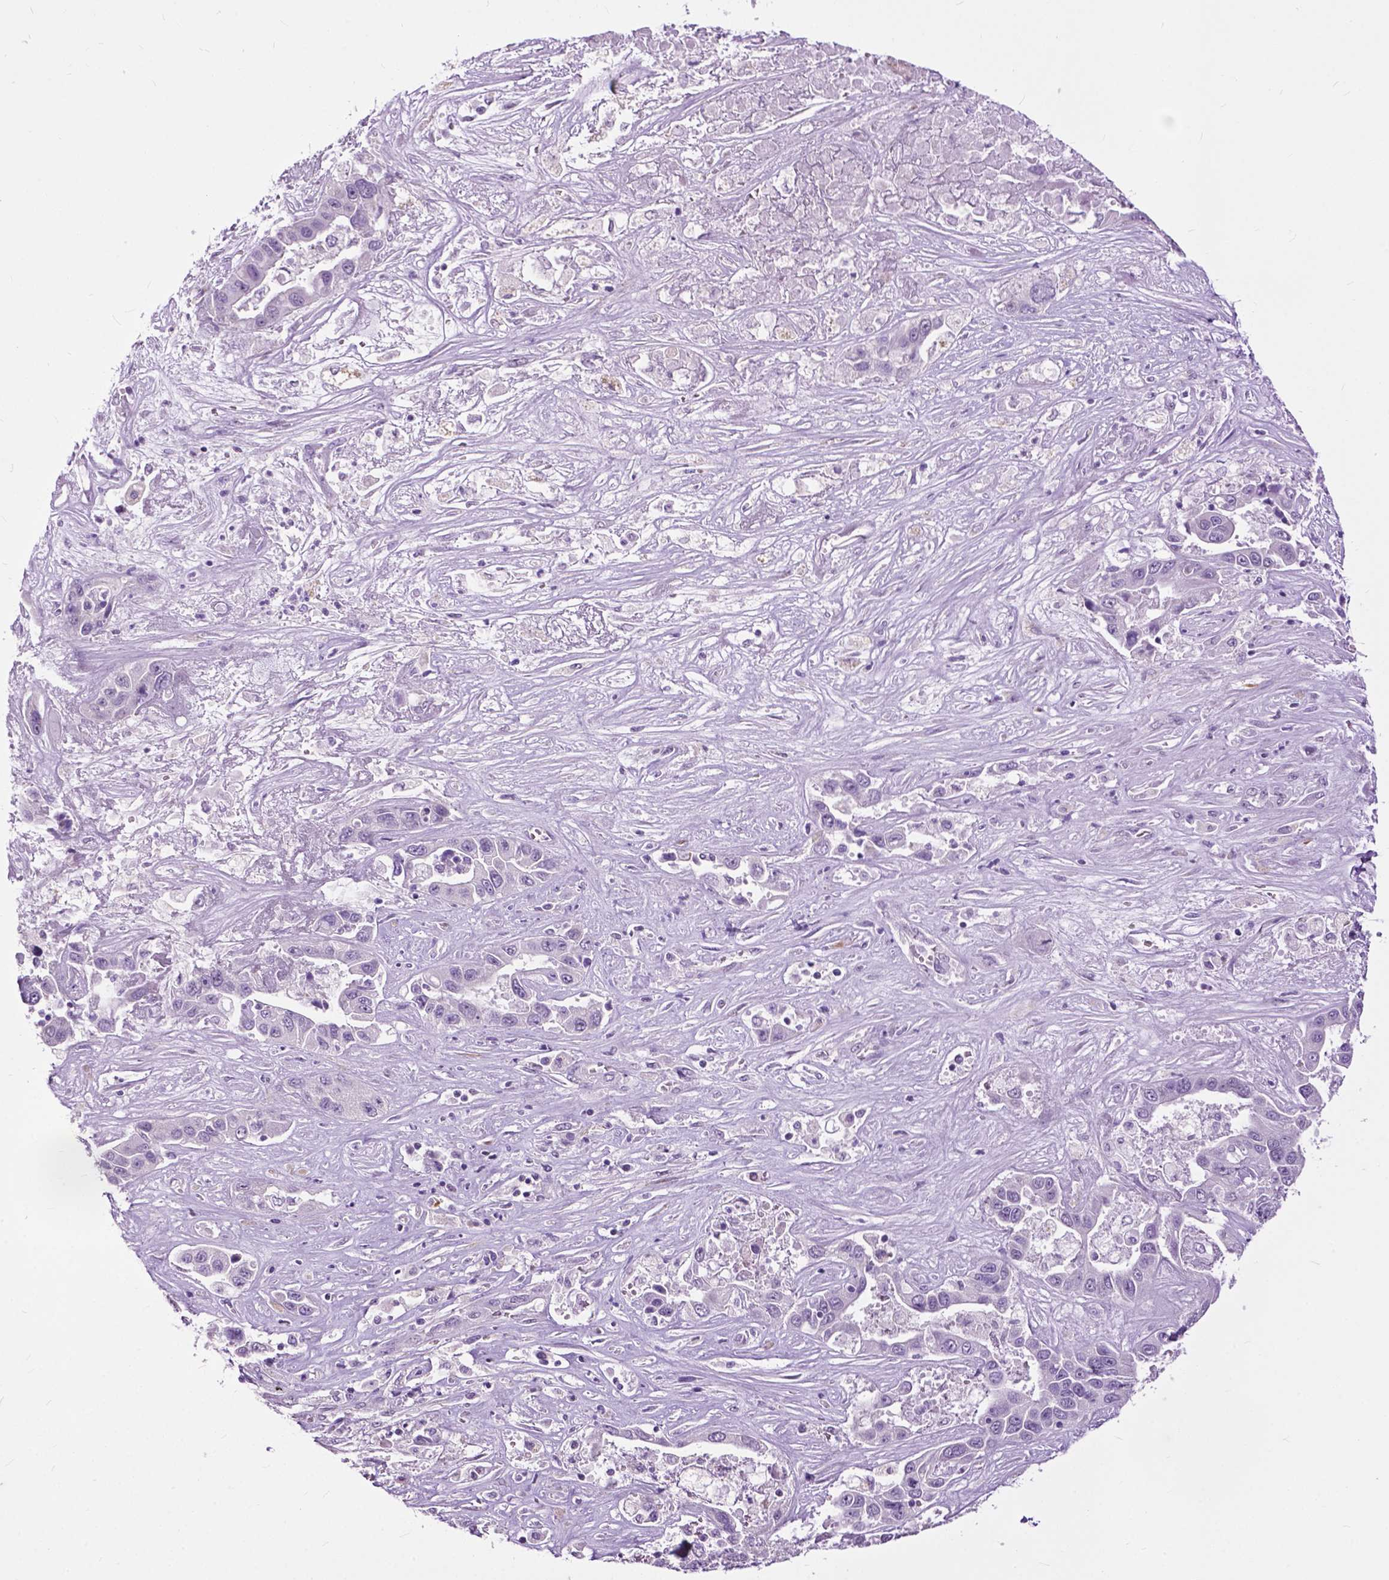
{"staining": {"intensity": "negative", "quantity": "none", "location": "none"}, "tissue": "liver cancer", "cell_type": "Tumor cells", "image_type": "cancer", "snomed": [{"axis": "morphology", "description": "Cholangiocarcinoma"}, {"axis": "topography", "description": "Liver"}], "caption": "Immunohistochemistry micrograph of neoplastic tissue: human liver cholangiocarcinoma stained with DAB (3,3'-diaminobenzidine) exhibits no significant protein positivity in tumor cells.", "gene": "GPR37L1", "patient": {"sex": "female", "age": 52}}